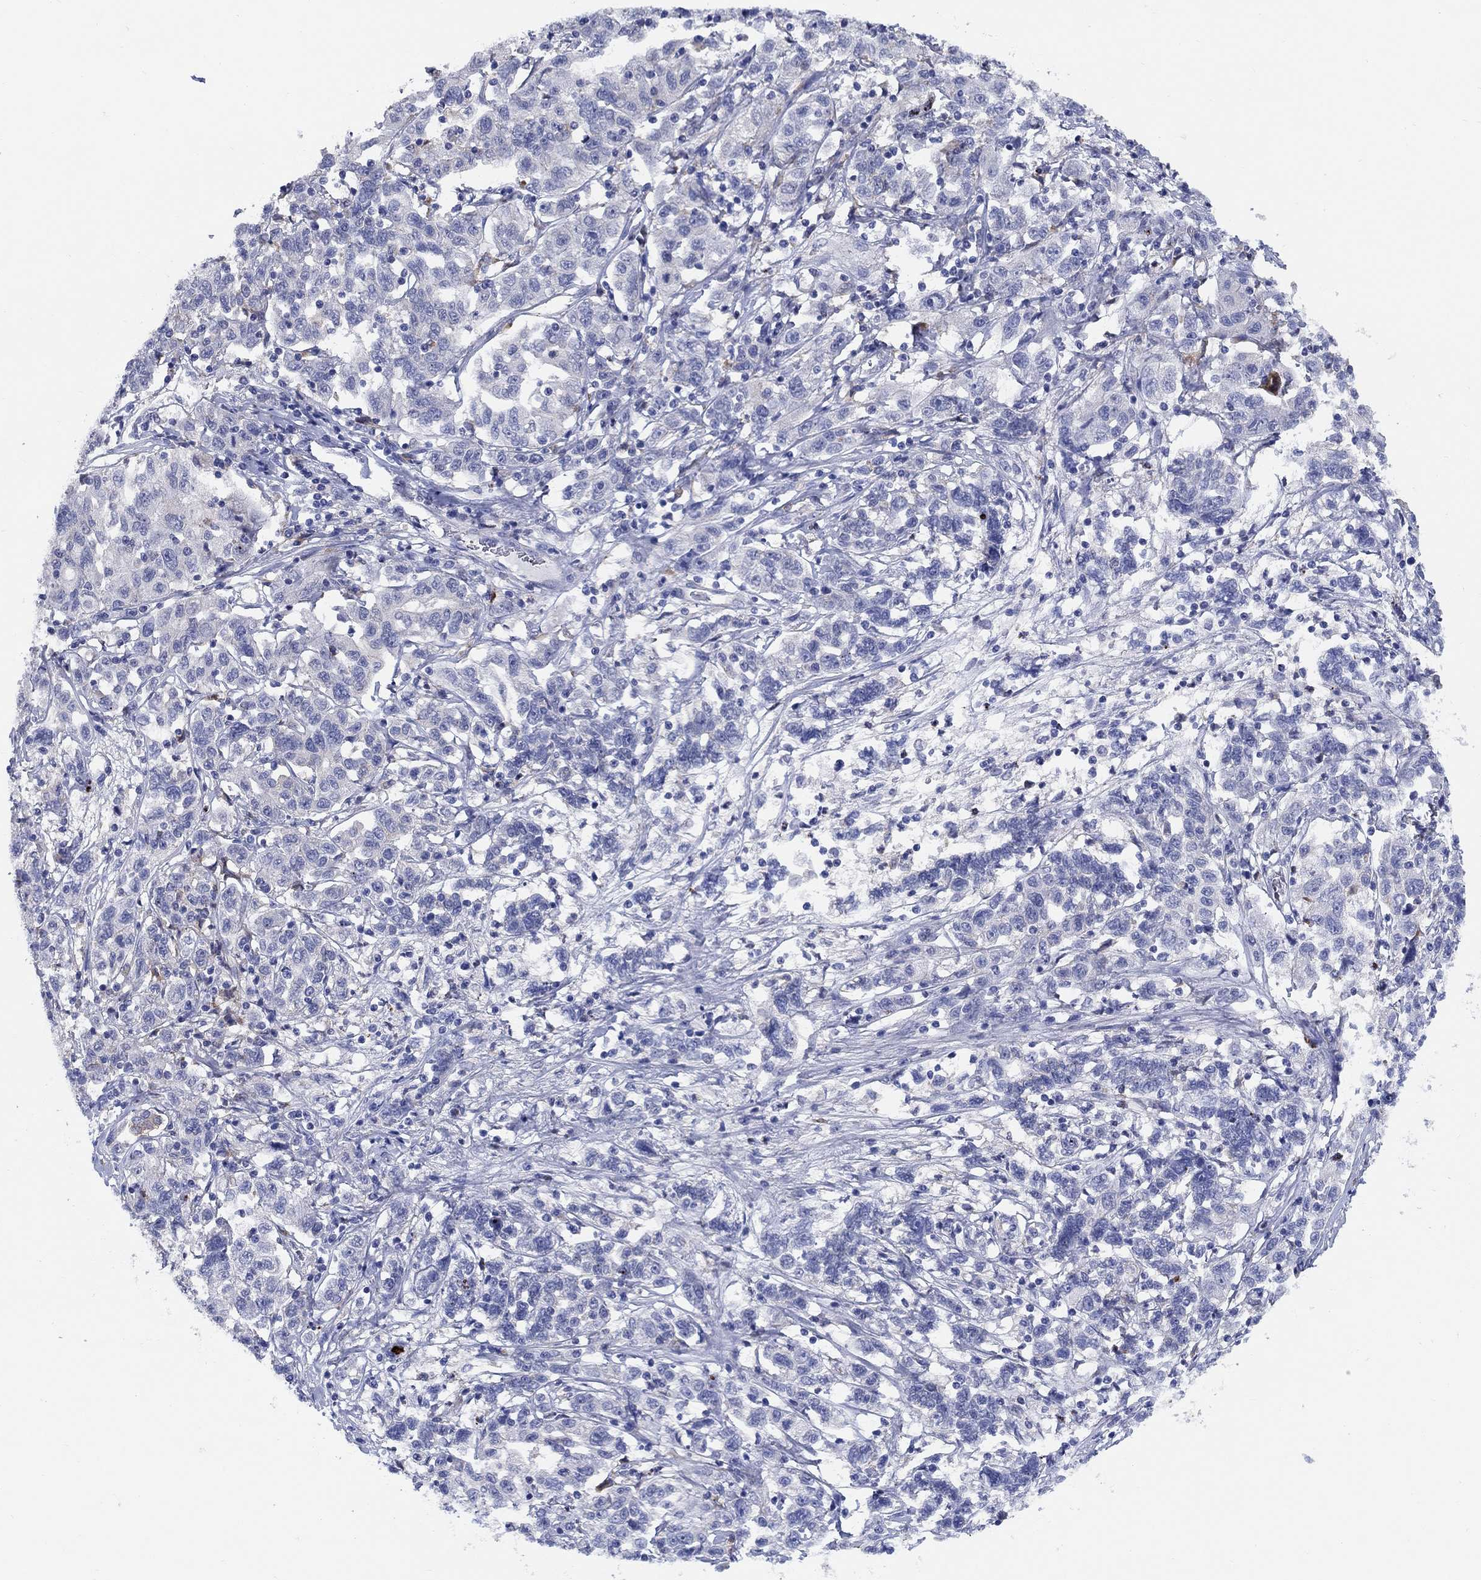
{"staining": {"intensity": "negative", "quantity": "none", "location": "none"}, "tissue": "liver cancer", "cell_type": "Tumor cells", "image_type": "cancer", "snomed": [{"axis": "morphology", "description": "Adenocarcinoma, NOS"}, {"axis": "morphology", "description": "Cholangiocarcinoma"}, {"axis": "topography", "description": "Liver"}], "caption": "The immunohistochemistry (IHC) histopathology image has no significant positivity in tumor cells of adenocarcinoma (liver) tissue. (Stains: DAB (3,3'-diaminobenzidine) IHC with hematoxylin counter stain, Microscopy: brightfield microscopy at high magnification).", "gene": "RAP1GAP", "patient": {"sex": "male", "age": 64}}